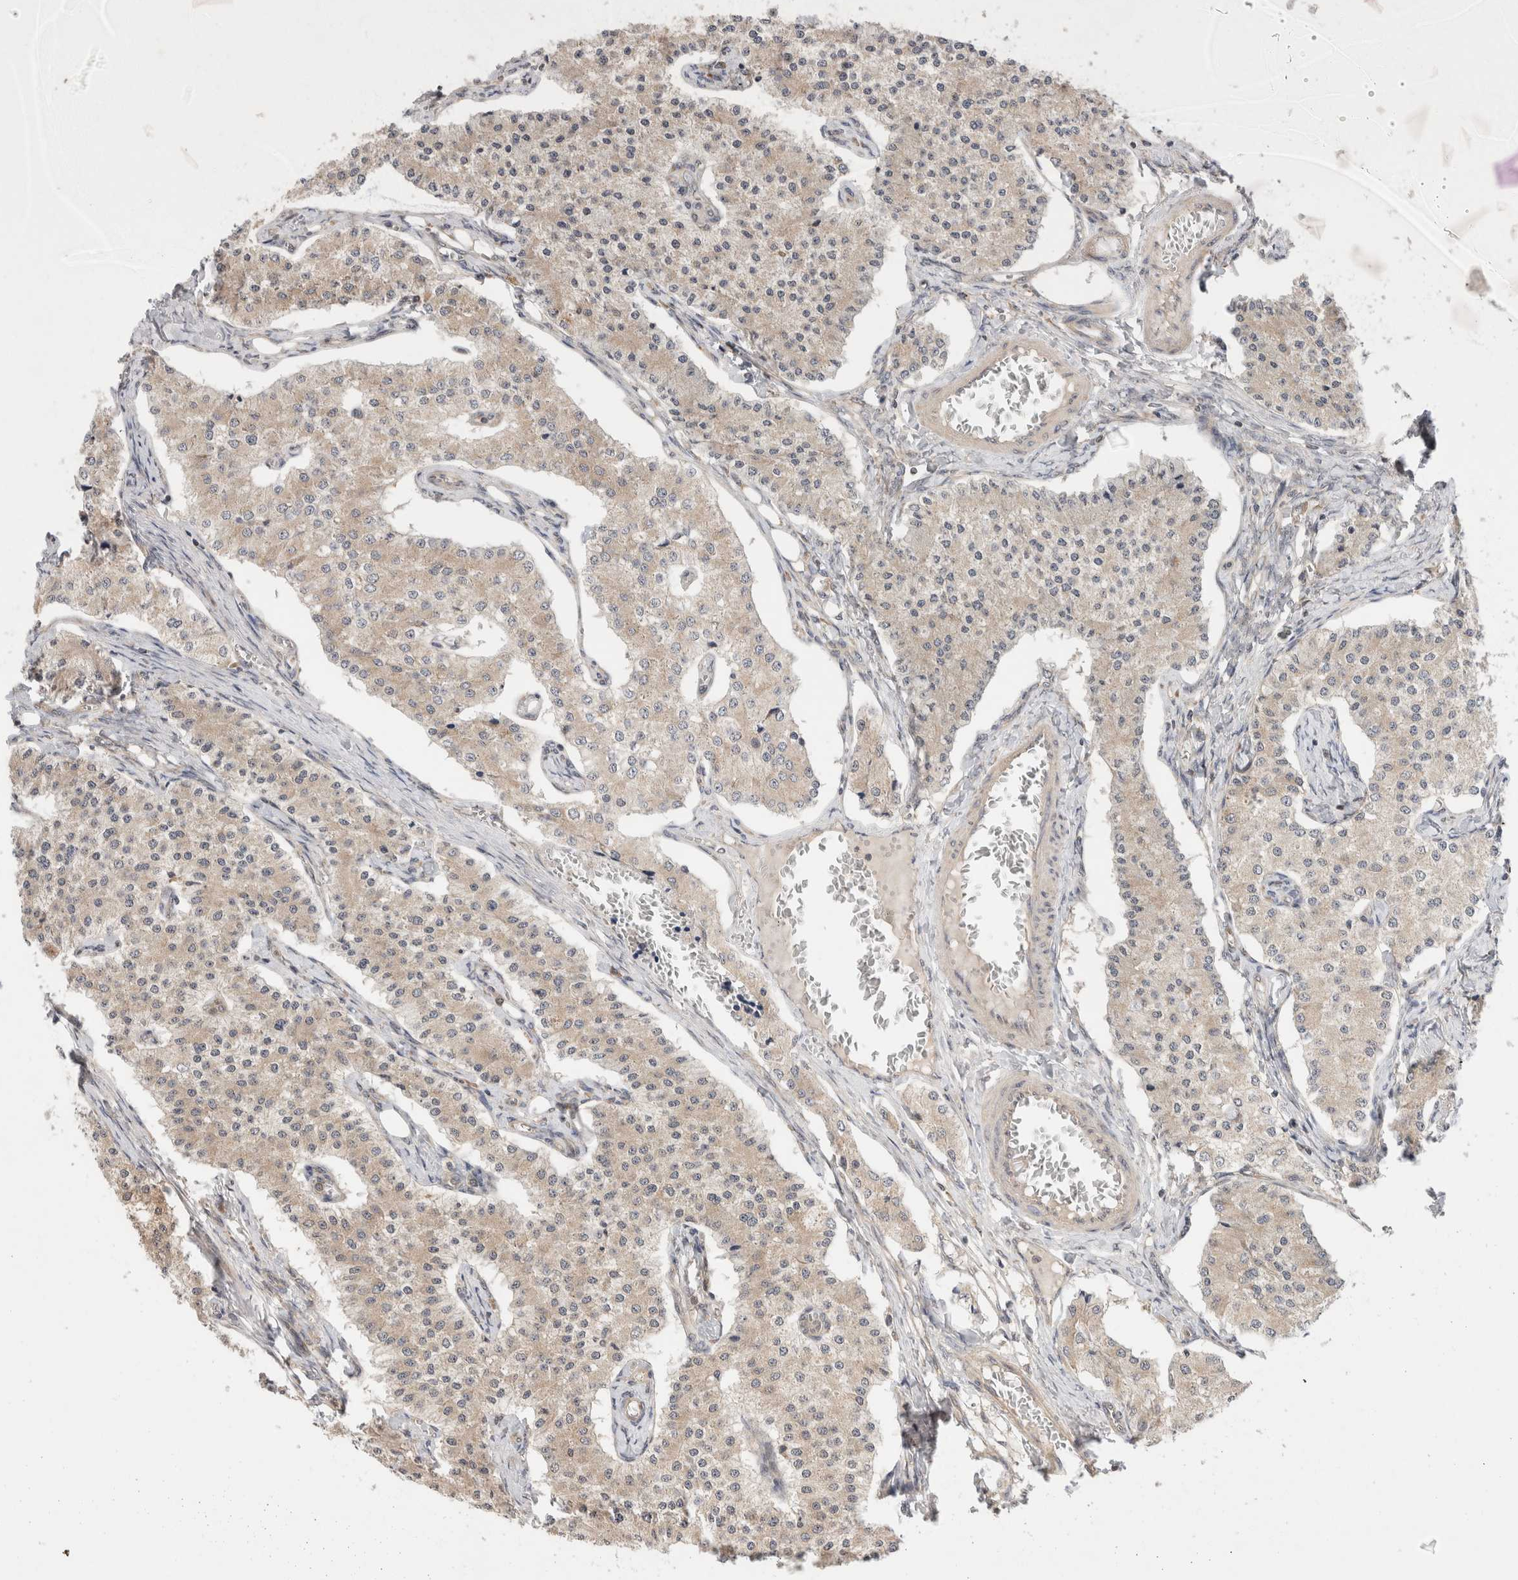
{"staining": {"intensity": "weak", "quantity": ">75%", "location": "cytoplasmic/membranous"}, "tissue": "carcinoid", "cell_type": "Tumor cells", "image_type": "cancer", "snomed": [{"axis": "morphology", "description": "Carcinoid, malignant, NOS"}, {"axis": "topography", "description": "Colon"}], "caption": "Protein expression by immunohistochemistry (IHC) displays weak cytoplasmic/membranous staining in approximately >75% of tumor cells in carcinoid. Ihc stains the protein in brown and the nuclei are stained blue.", "gene": "SGK1", "patient": {"sex": "female", "age": 52}}